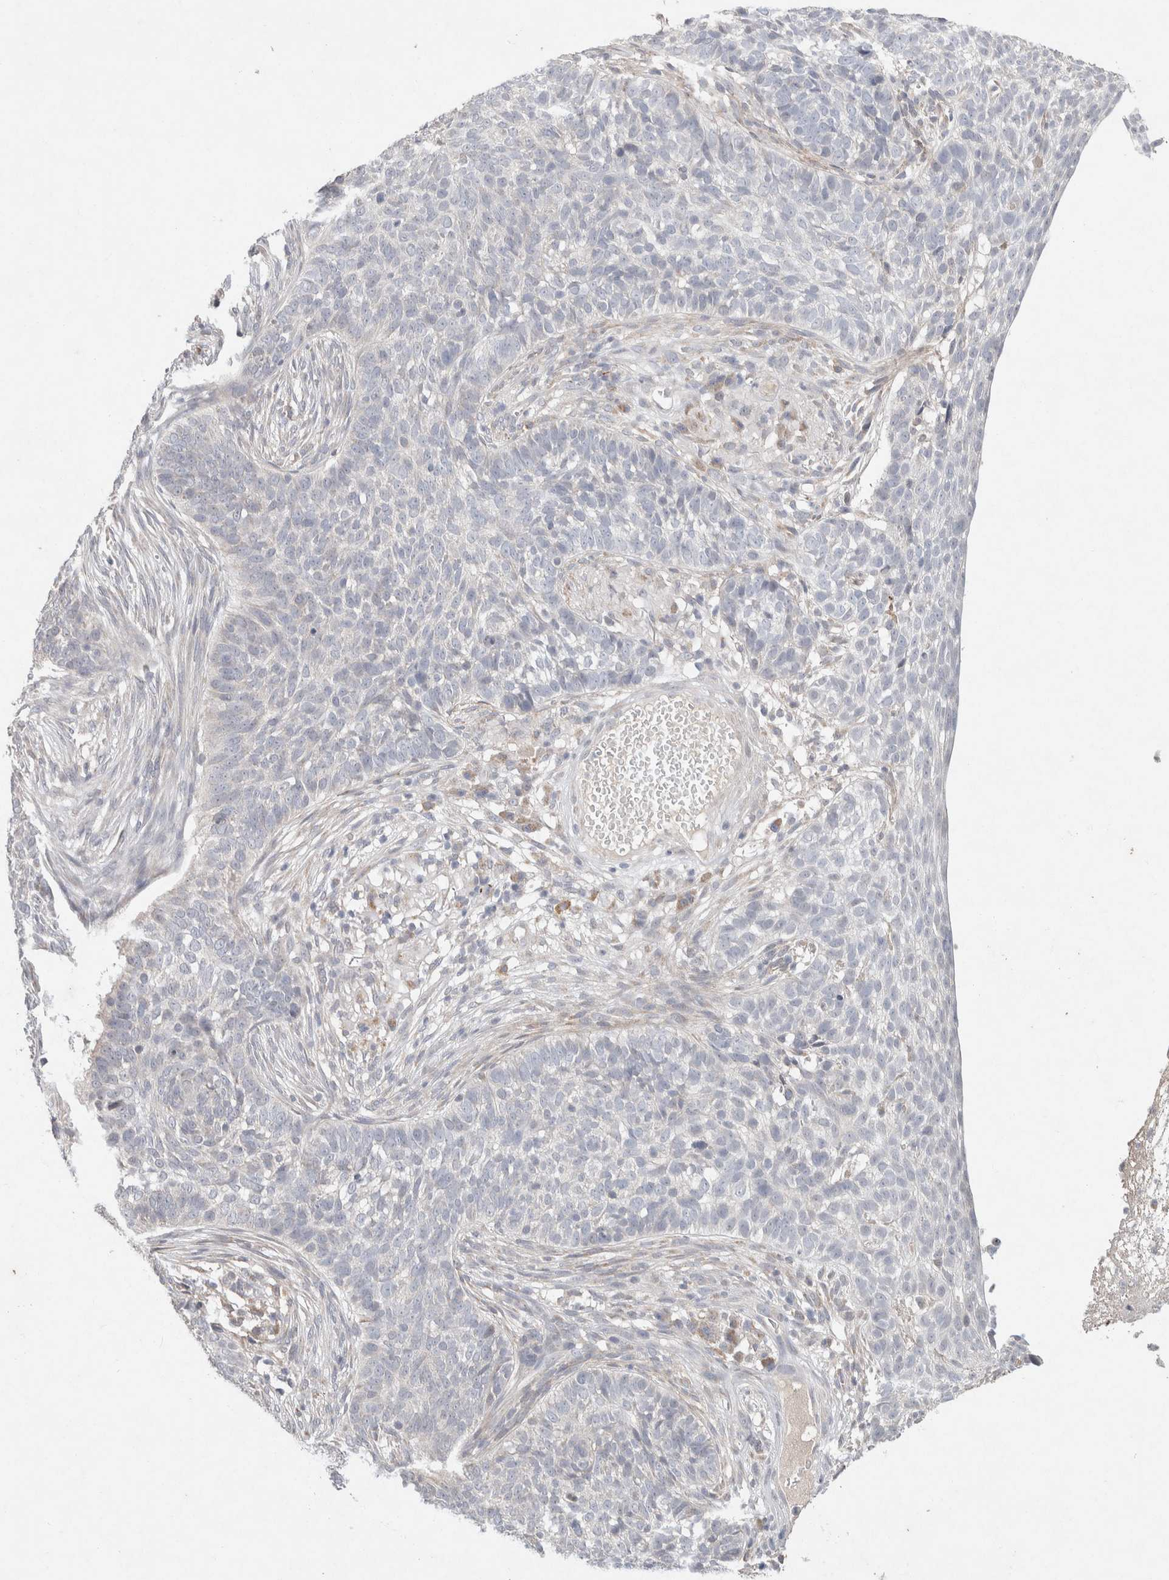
{"staining": {"intensity": "negative", "quantity": "none", "location": "none"}, "tissue": "skin cancer", "cell_type": "Tumor cells", "image_type": "cancer", "snomed": [{"axis": "morphology", "description": "Basal cell carcinoma"}, {"axis": "topography", "description": "Skin"}], "caption": "Image shows no significant protein expression in tumor cells of skin cancer. (DAB immunohistochemistry with hematoxylin counter stain).", "gene": "CMTM4", "patient": {"sex": "male", "age": 85}}